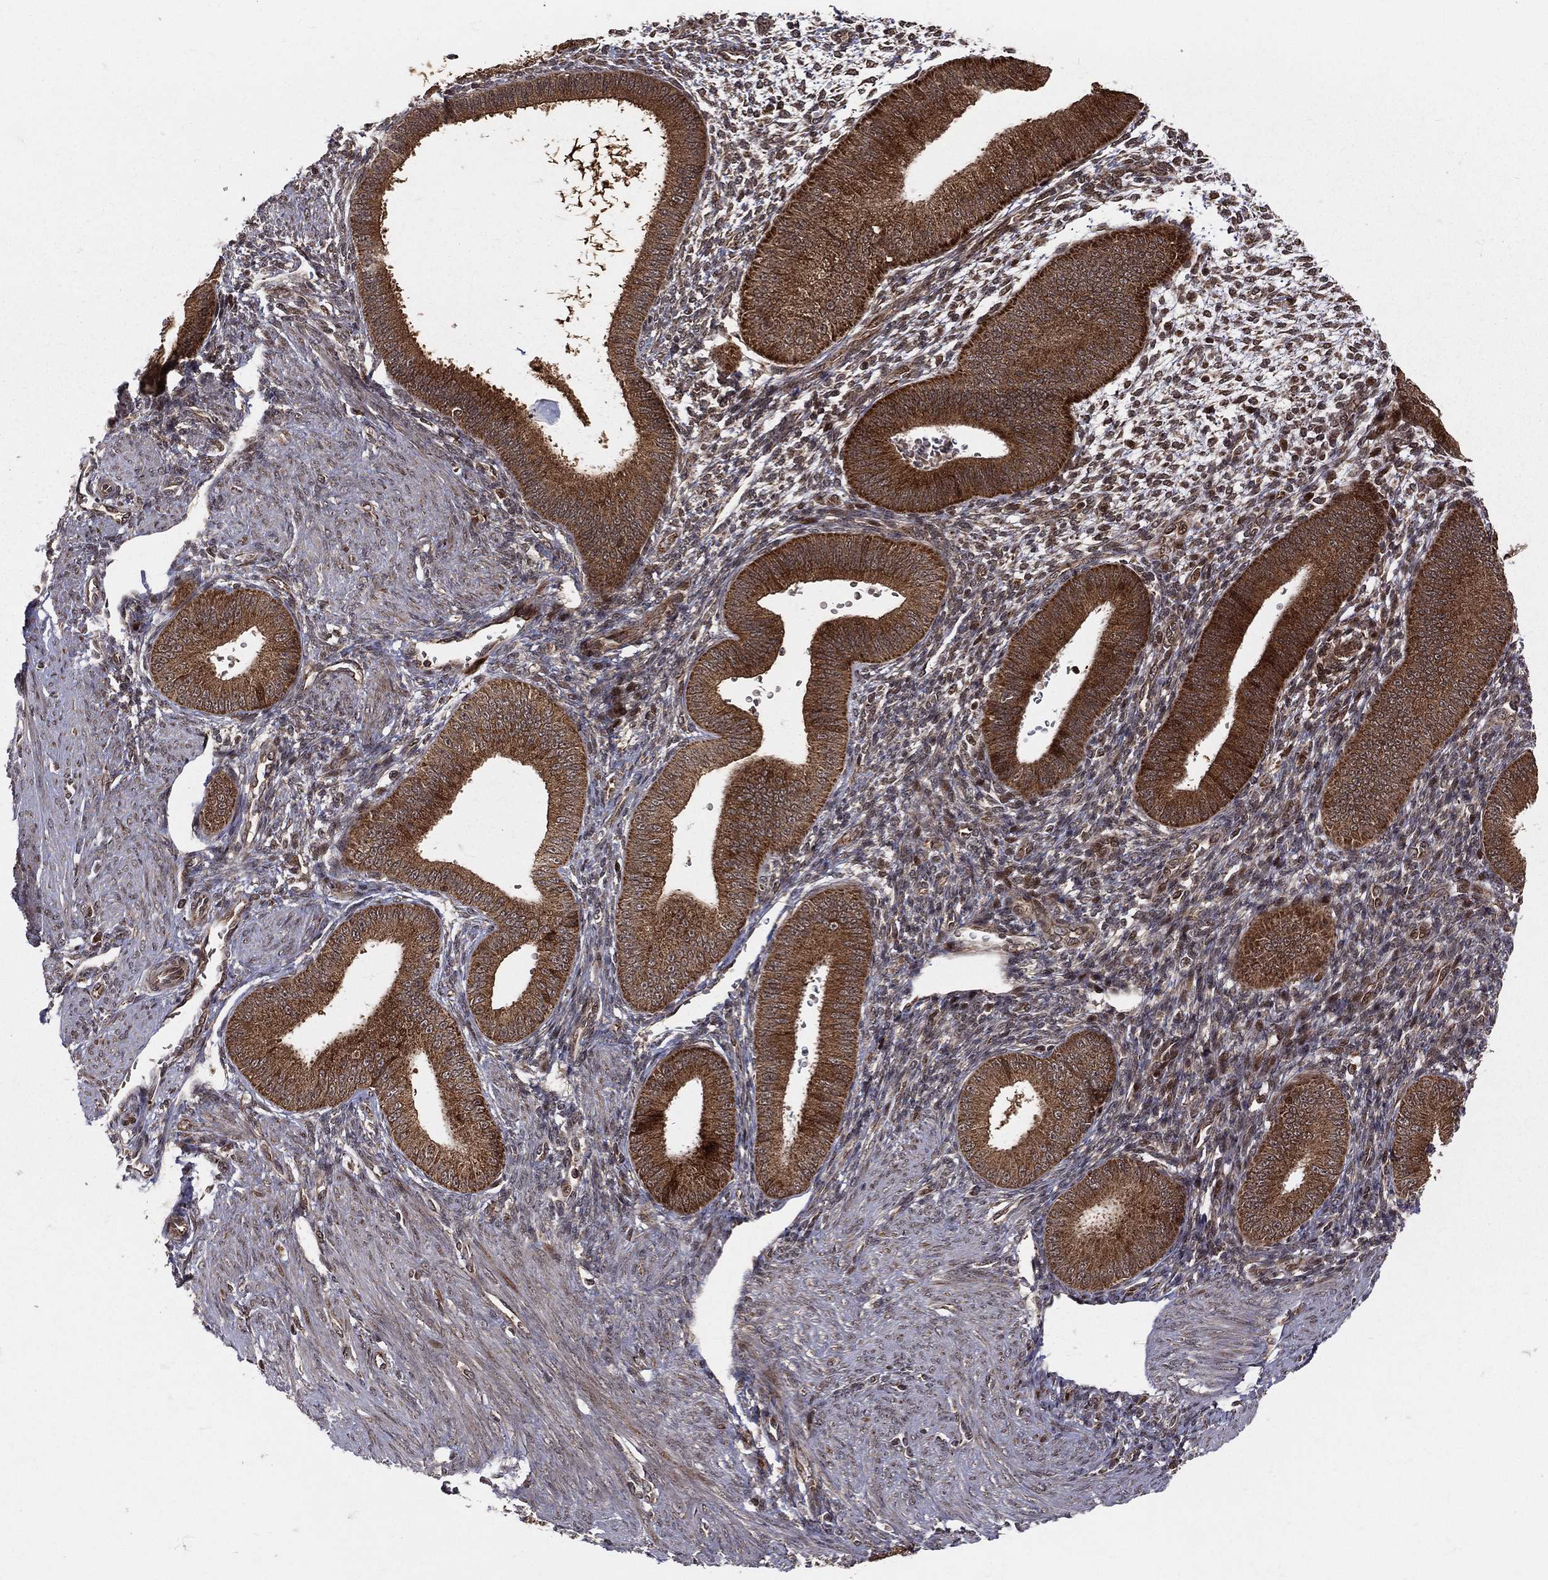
{"staining": {"intensity": "moderate", "quantity": "25%-75%", "location": "nuclear"}, "tissue": "endometrium", "cell_type": "Cells in endometrial stroma", "image_type": "normal", "snomed": [{"axis": "morphology", "description": "Normal tissue, NOS"}, {"axis": "topography", "description": "Endometrium"}], "caption": "Immunohistochemistry (IHC) (DAB (3,3'-diaminobenzidine)) staining of unremarkable human endometrium demonstrates moderate nuclear protein staining in approximately 25%-75% of cells in endometrial stroma.", "gene": "MDM2", "patient": {"sex": "female", "age": 39}}